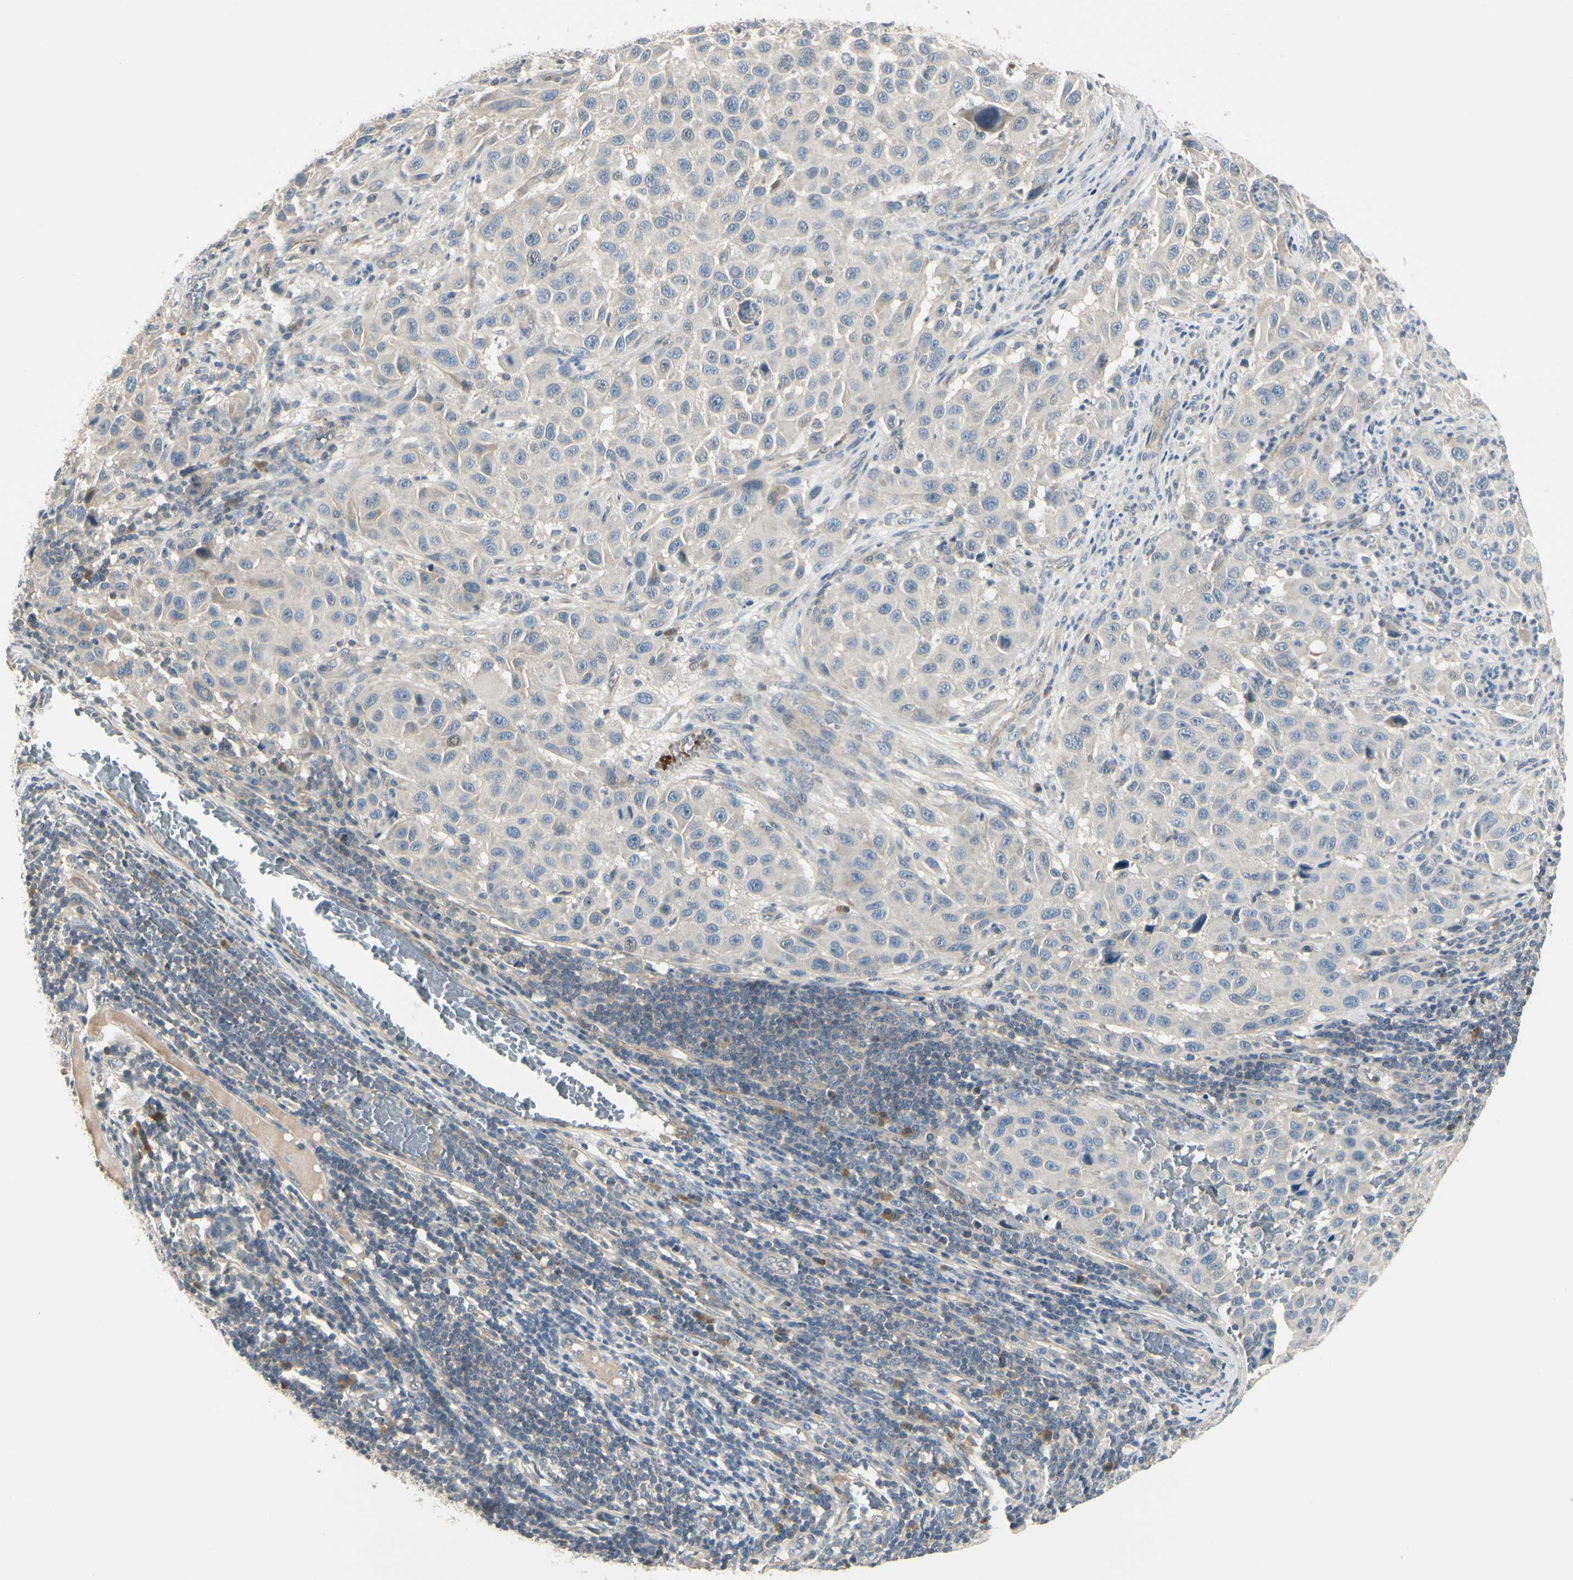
{"staining": {"intensity": "negative", "quantity": "none", "location": "none"}, "tissue": "melanoma", "cell_type": "Tumor cells", "image_type": "cancer", "snomed": [{"axis": "morphology", "description": "Malignant melanoma, Metastatic site"}, {"axis": "topography", "description": "Lymph node"}], "caption": "The photomicrograph exhibits no staining of tumor cells in malignant melanoma (metastatic site).", "gene": "PPP3CB", "patient": {"sex": "male", "age": 61}}